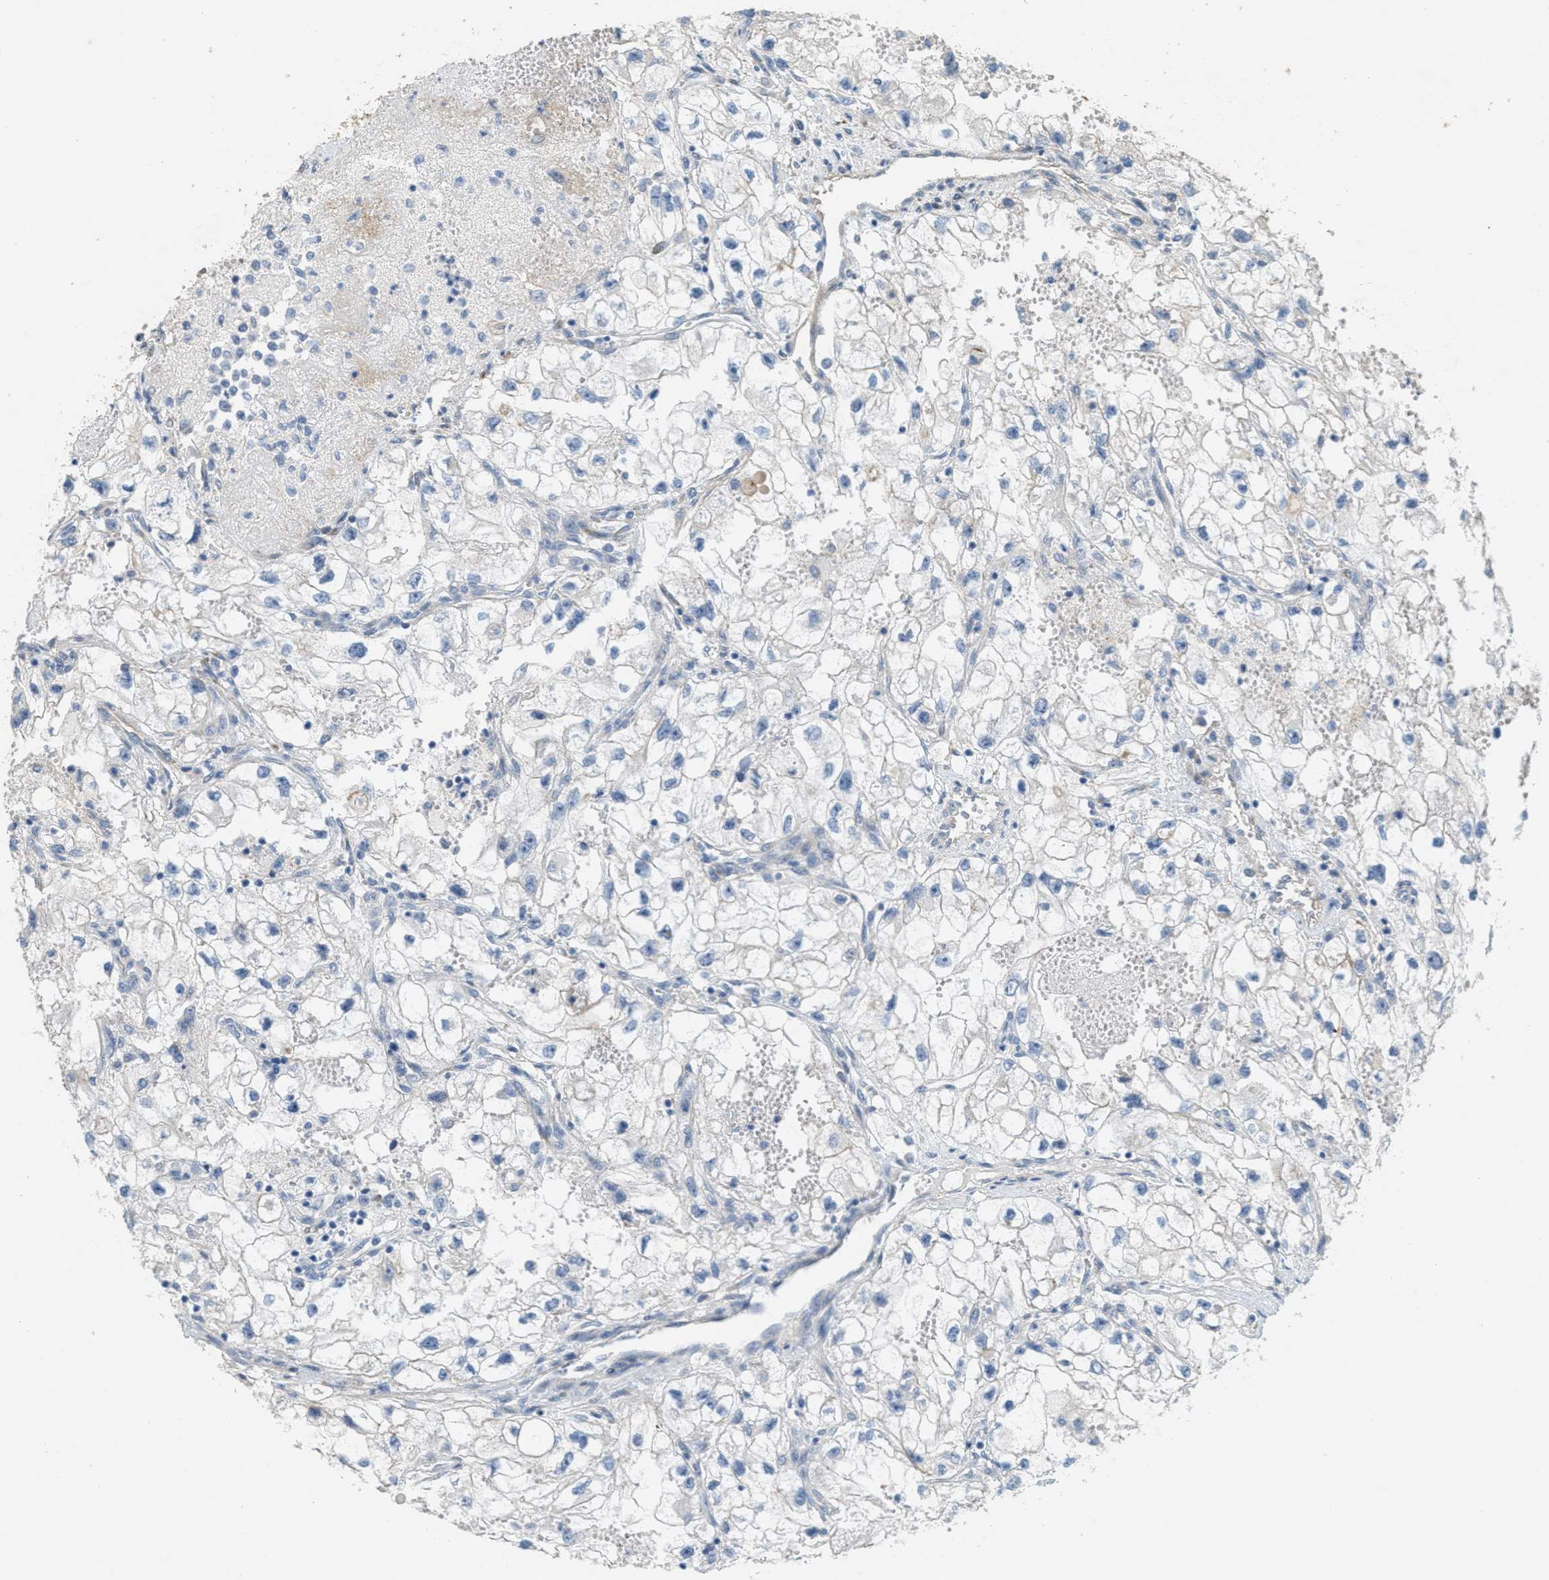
{"staining": {"intensity": "negative", "quantity": "none", "location": "none"}, "tissue": "renal cancer", "cell_type": "Tumor cells", "image_type": "cancer", "snomed": [{"axis": "morphology", "description": "Adenocarcinoma, NOS"}, {"axis": "topography", "description": "Kidney"}], "caption": "Tumor cells show no significant staining in renal cancer (adenocarcinoma).", "gene": "ADCY5", "patient": {"sex": "female", "age": 70}}